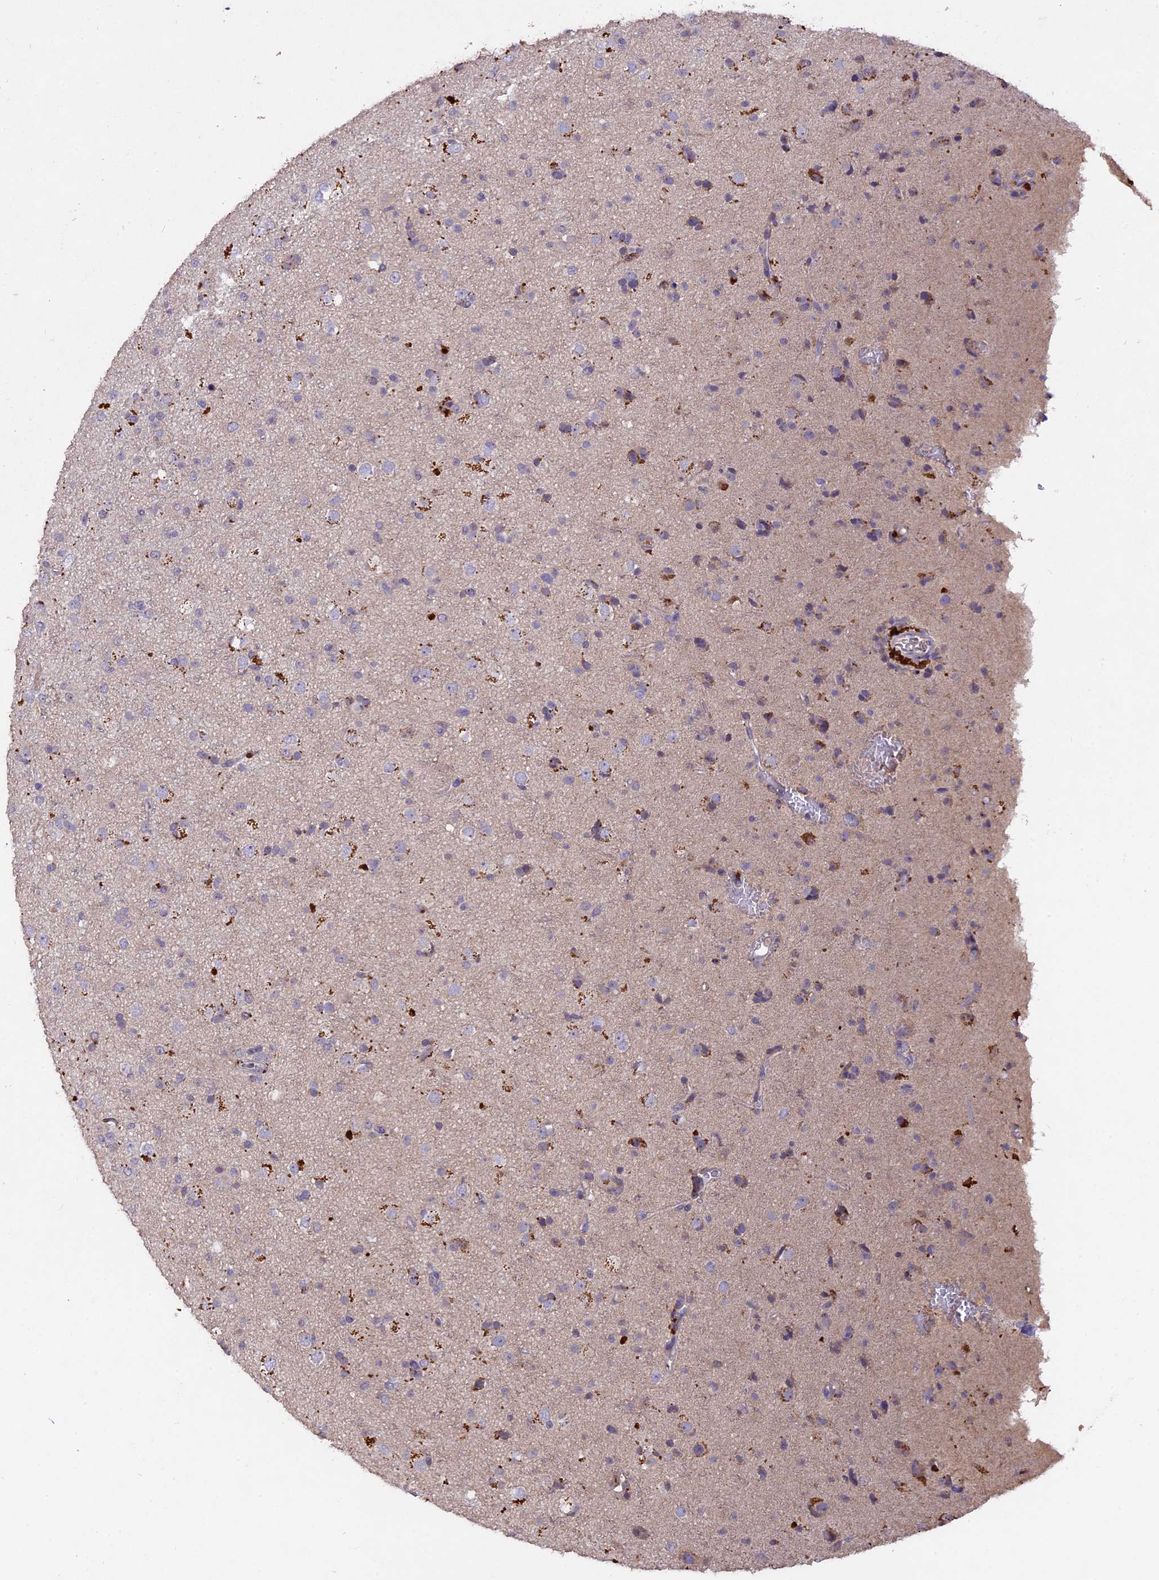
{"staining": {"intensity": "negative", "quantity": "none", "location": "none"}, "tissue": "glioma", "cell_type": "Tumor cells", "image_type": "cancer", "snomed": [{"axis": "morphology", "description": "Glioma, malignant, Low grade"}, {"axis": "topography", "description": "Brain"}], "caption": "Image shows no protein positivity in tumor cells of glioma tissue.", "gene": "SLC26A4", "patient": {"sex": "male", "age": 65}}